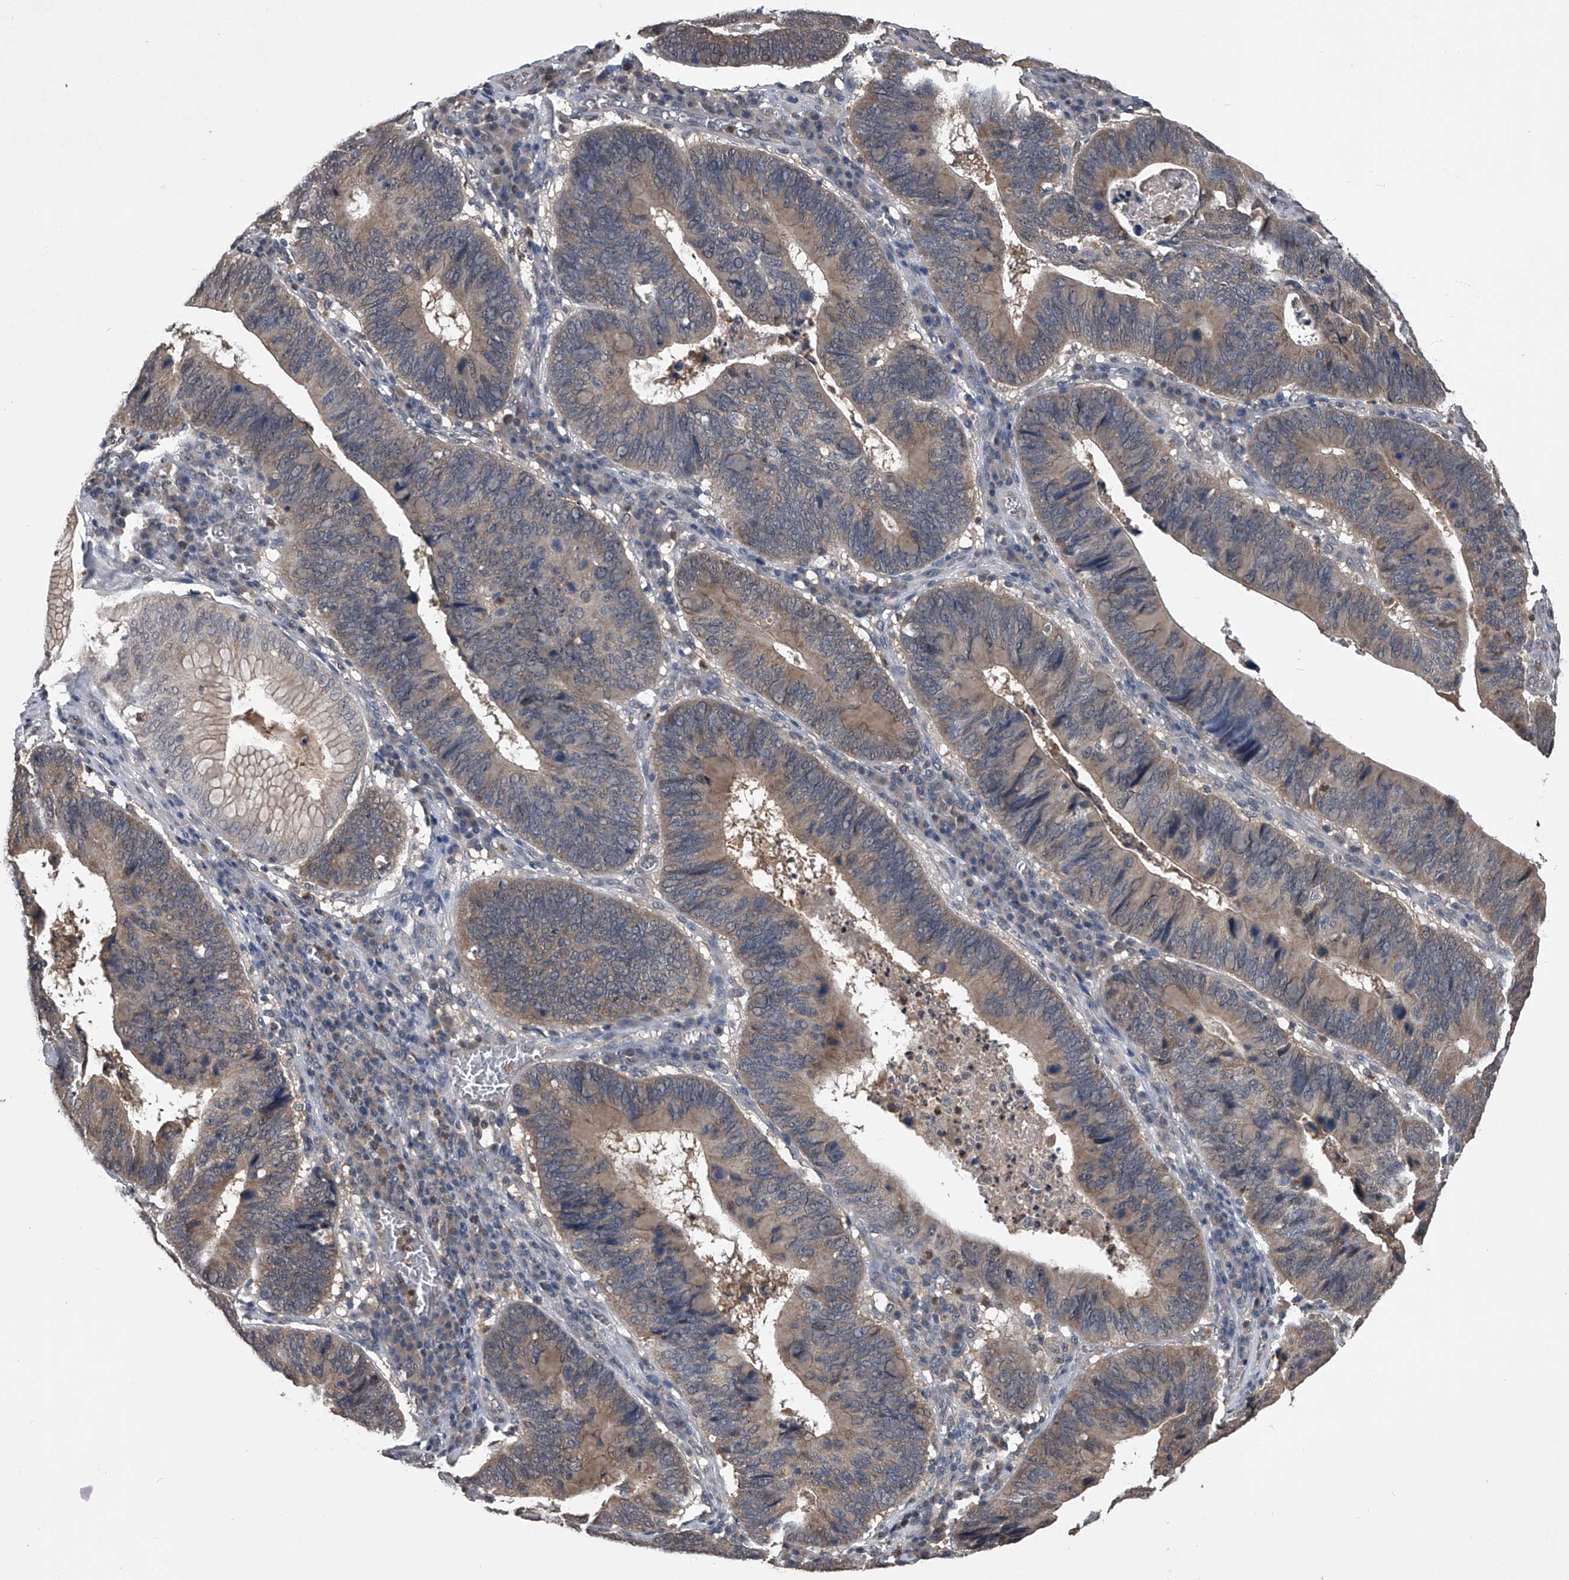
{"staining": {"intensity": "weak", "quantity": ">75%", "location": "cytoplasmic/membranous"}, "tissue": "stomach cancer", "cell_type": "Tumor cells", "image_type": "cancer", "snomed": [{"axis": "morphology", "description": "Adenocarcinoma, NOS"}, {"axis": "topography", "description": "Stomach"}], "caption": "The micrograph demonstrates a brown stain indicating the presence of a protein in the cytoplasmic/membranous of tumor cells in stomach cancer (adenocarcinoma).", "gene": "TSNAX", "patient": {"sex": "male", "age": 59}}